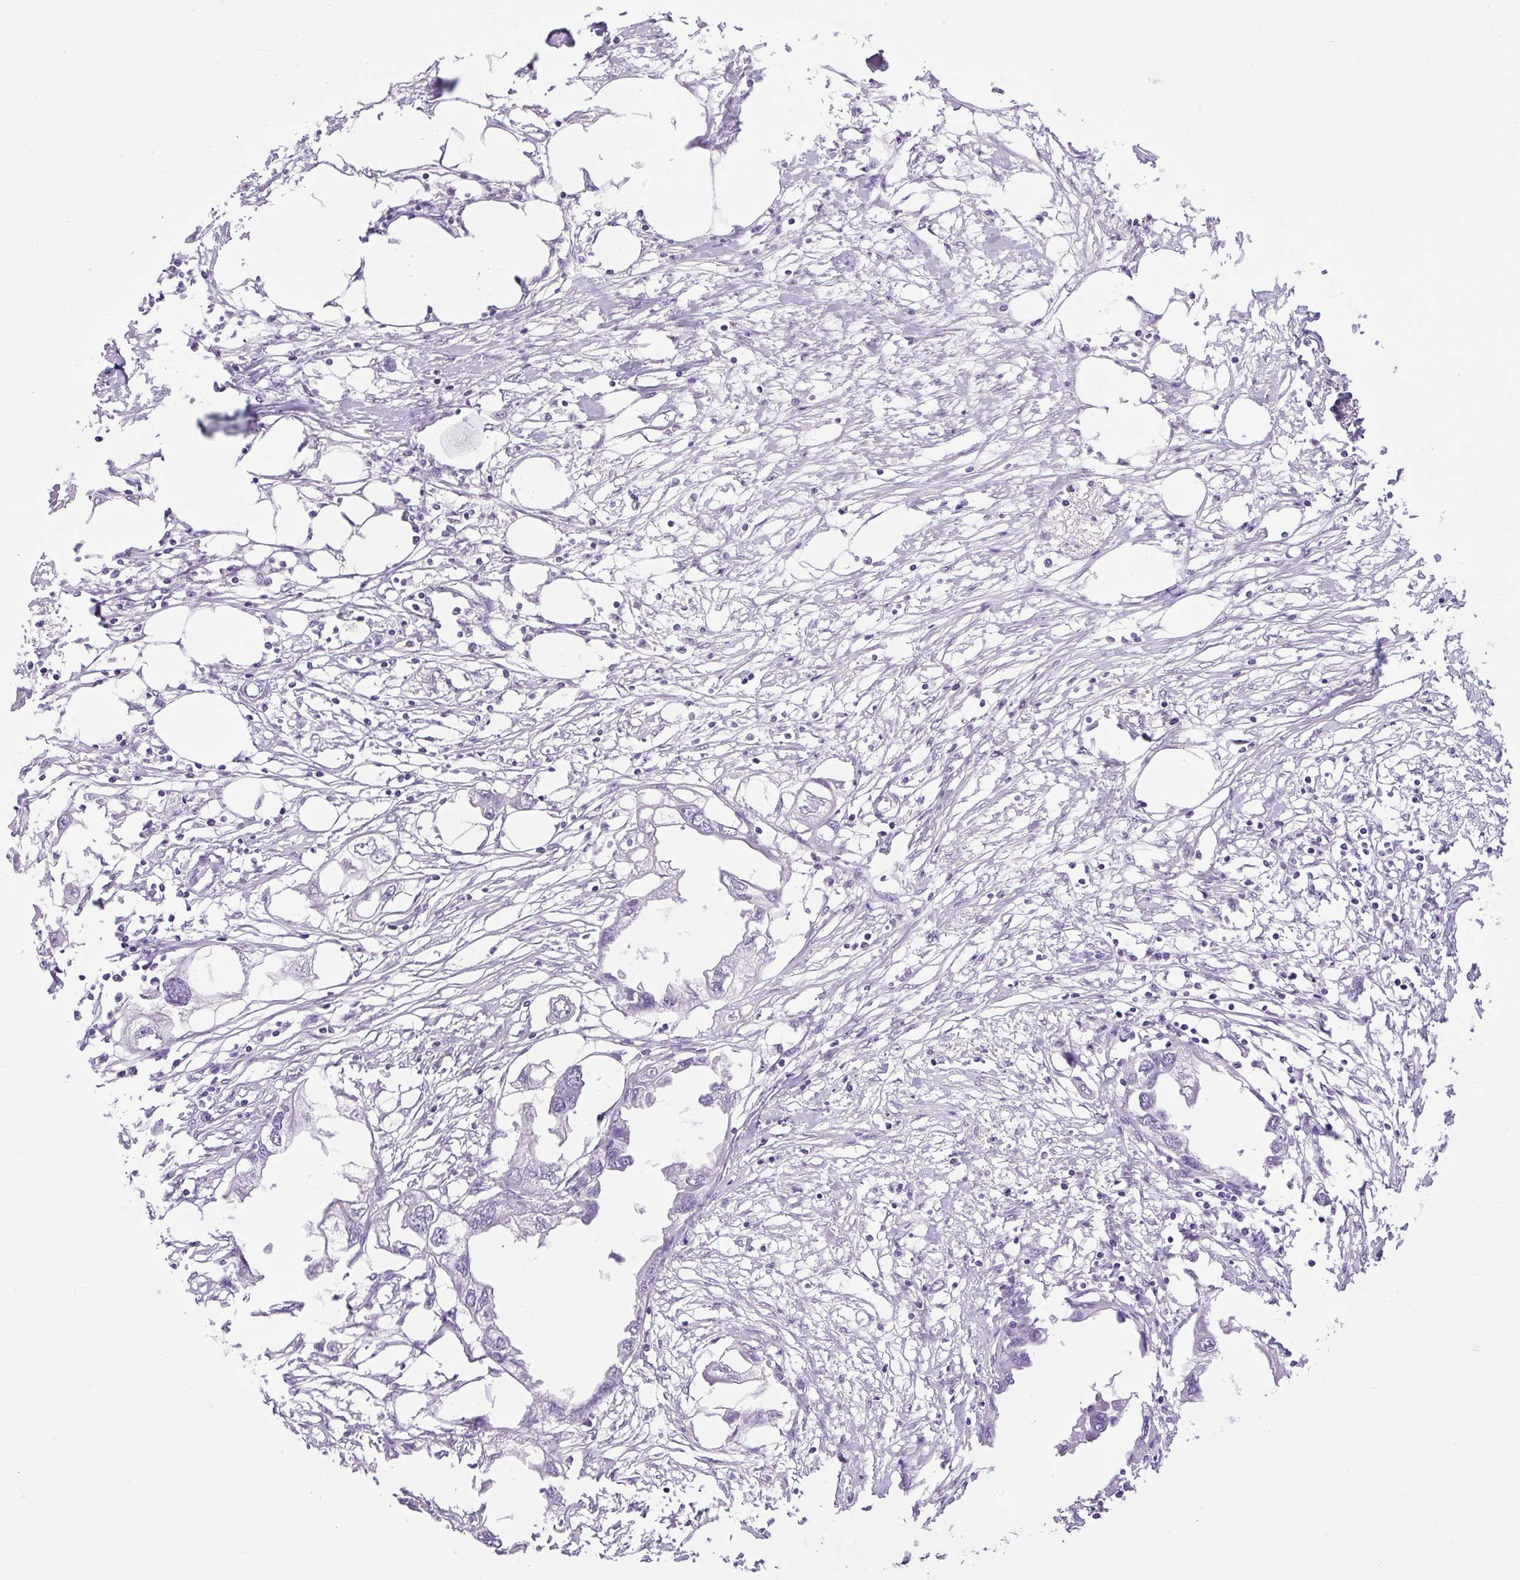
{"staining": {"intensity": "negative", "quantity": "none", "location": "none"}, "tissue": "endometrial cancer", "cell_type": "Tumor cells", "image_type": "cancer", "snomed": [{"axis": "morphology", "description": "Adenocarcinoma, NOS"}, {"axis": "morphology", "description": "Adenocarcinoma, metastatic, NOS"}, {"axis": "topography", "description": "Adipose tissue"}, {"axis": "topography", "description": "Endometrium"}], "caption": "The photomicrograph reveals no significant expression in tumor cells of endometrial cancer. The staining was performed using DAB to visualize the protein expression in brown, while the nuclei were stained in blue with hematoxylin (Magnification: 20x).", "gene": "SCO2", "patient": {"sex": "female", "age": 67}}